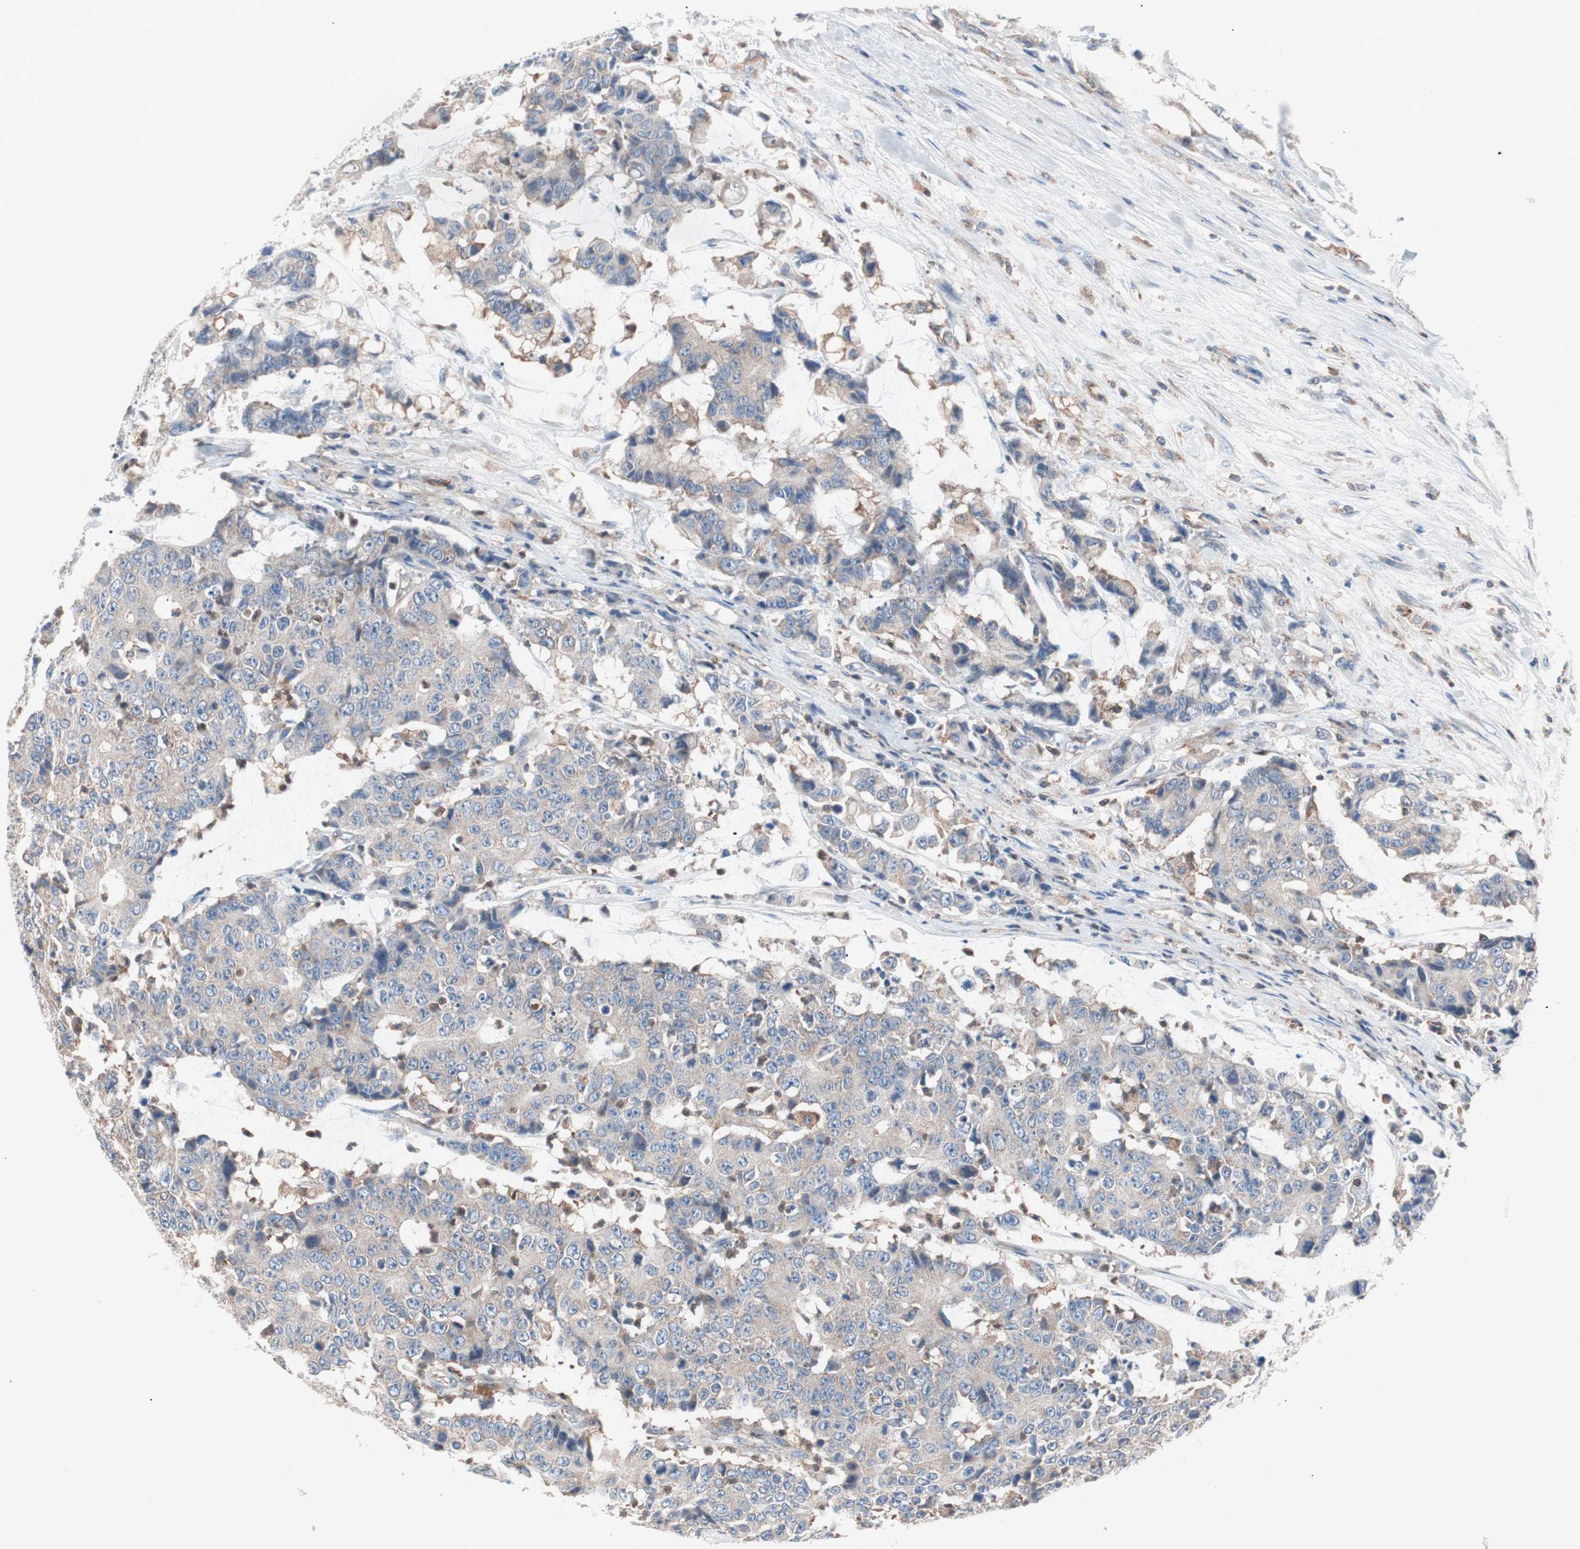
{"staining": {"intensity": "weak", "quantity": ">75%", "location": "cytoplasmic/membranous"}, "tissue": "colorectal cancer", "cell_type": "Tumor cells", "image_type": "cancer", "snomed": [{"axis": "morphology", "description": "Adenocarcinoma, NOS"}, {"axis": "topography", "description": "Colon"}], "caption": "This image reveals immunohistochemistry staining of colorectal adenocarcinoma, with low weak cytoplasmic/membranous staining in approximately >75% of tumor cells.", "gene": "PIK3R1", "patient": {"sex": "female", "age": 86}}